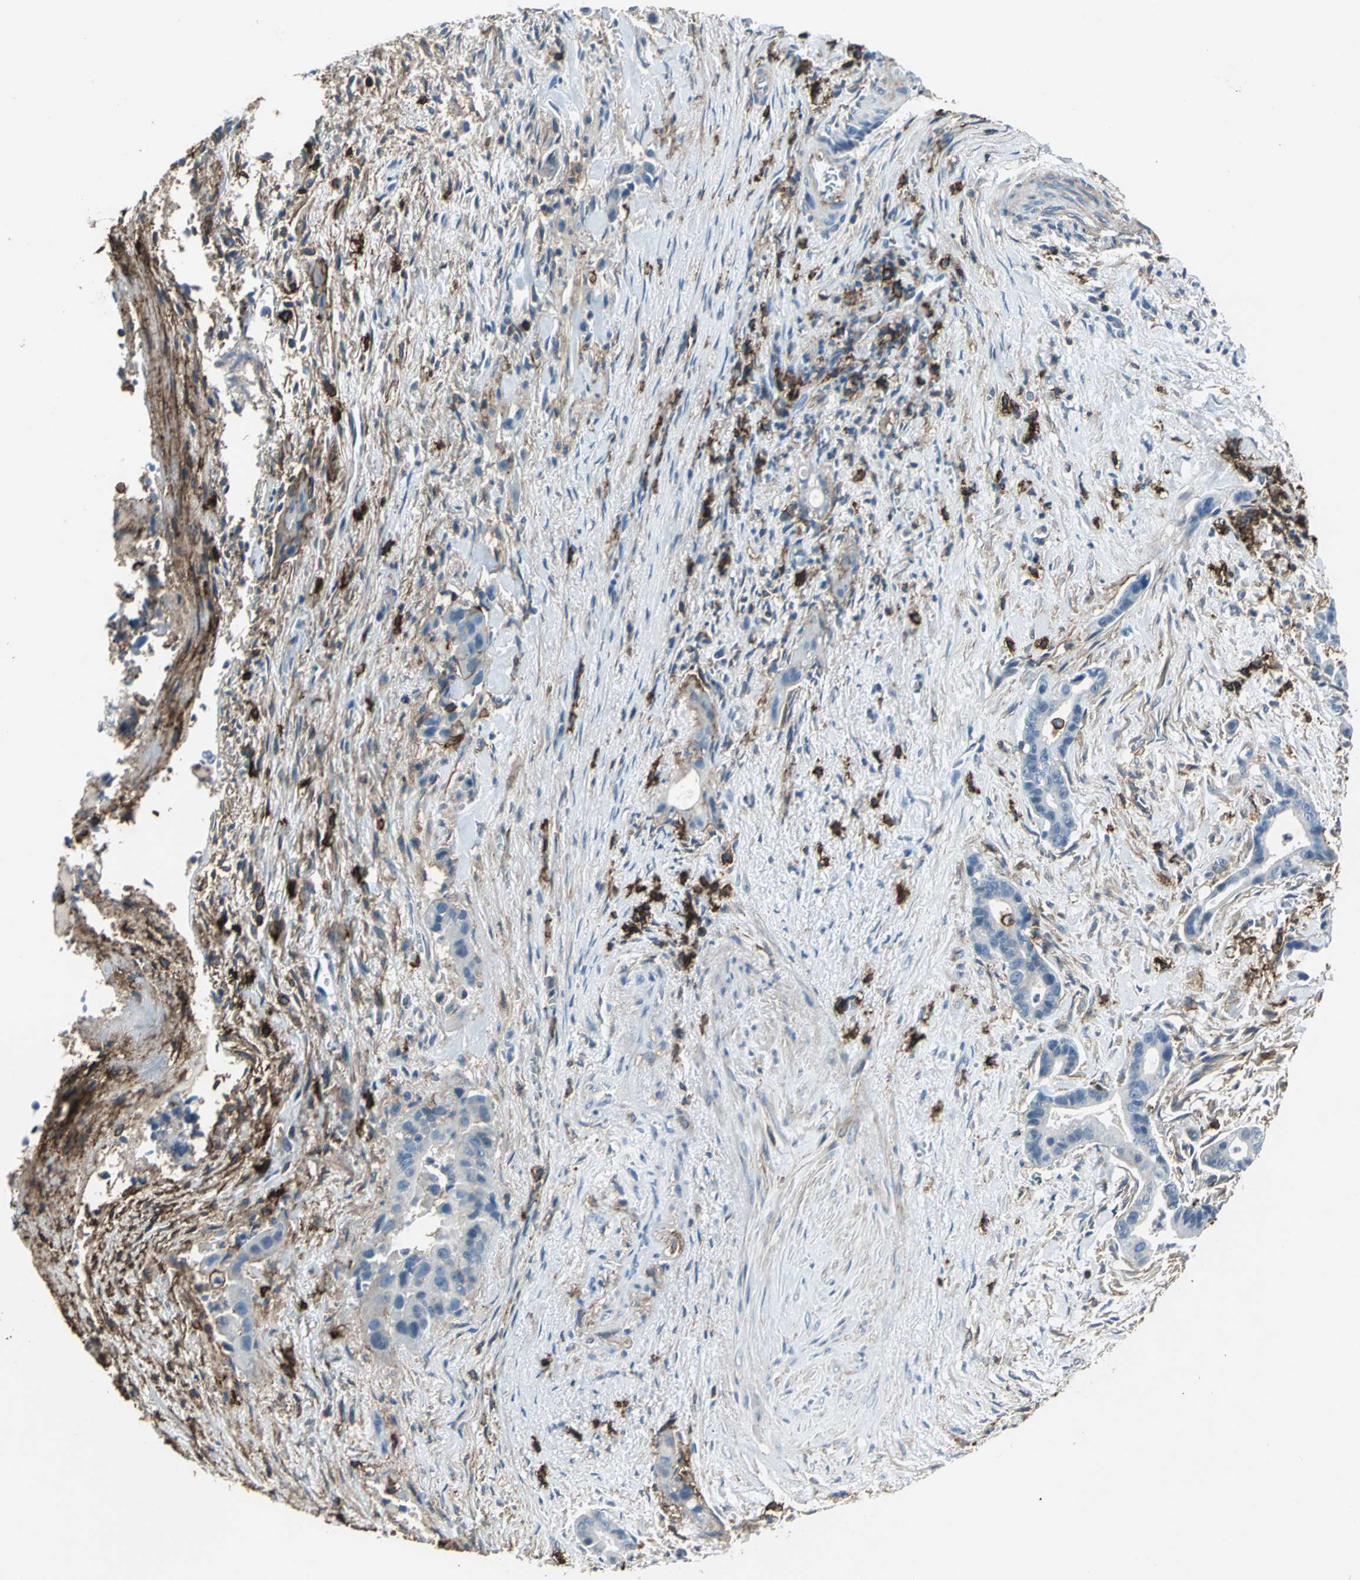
{"staining": {"intensity": "negative", "quantity": "none", "location": "none"}, "tissue": "liver cancer", "cell_type": "Tumor cells", "image_type": "cancer", "snomed": [{"axis": "morphology", "description": "Cholangiocarcinoma"}, {"axis": "topography", "description": "Liver"}], "caption": "Histopathology image shows no significant protein expression in tumor cells of liver cancer (cholangiocarcinoma).", "gene": "CD44", "patient": {"sex": "female", "age": 55}}